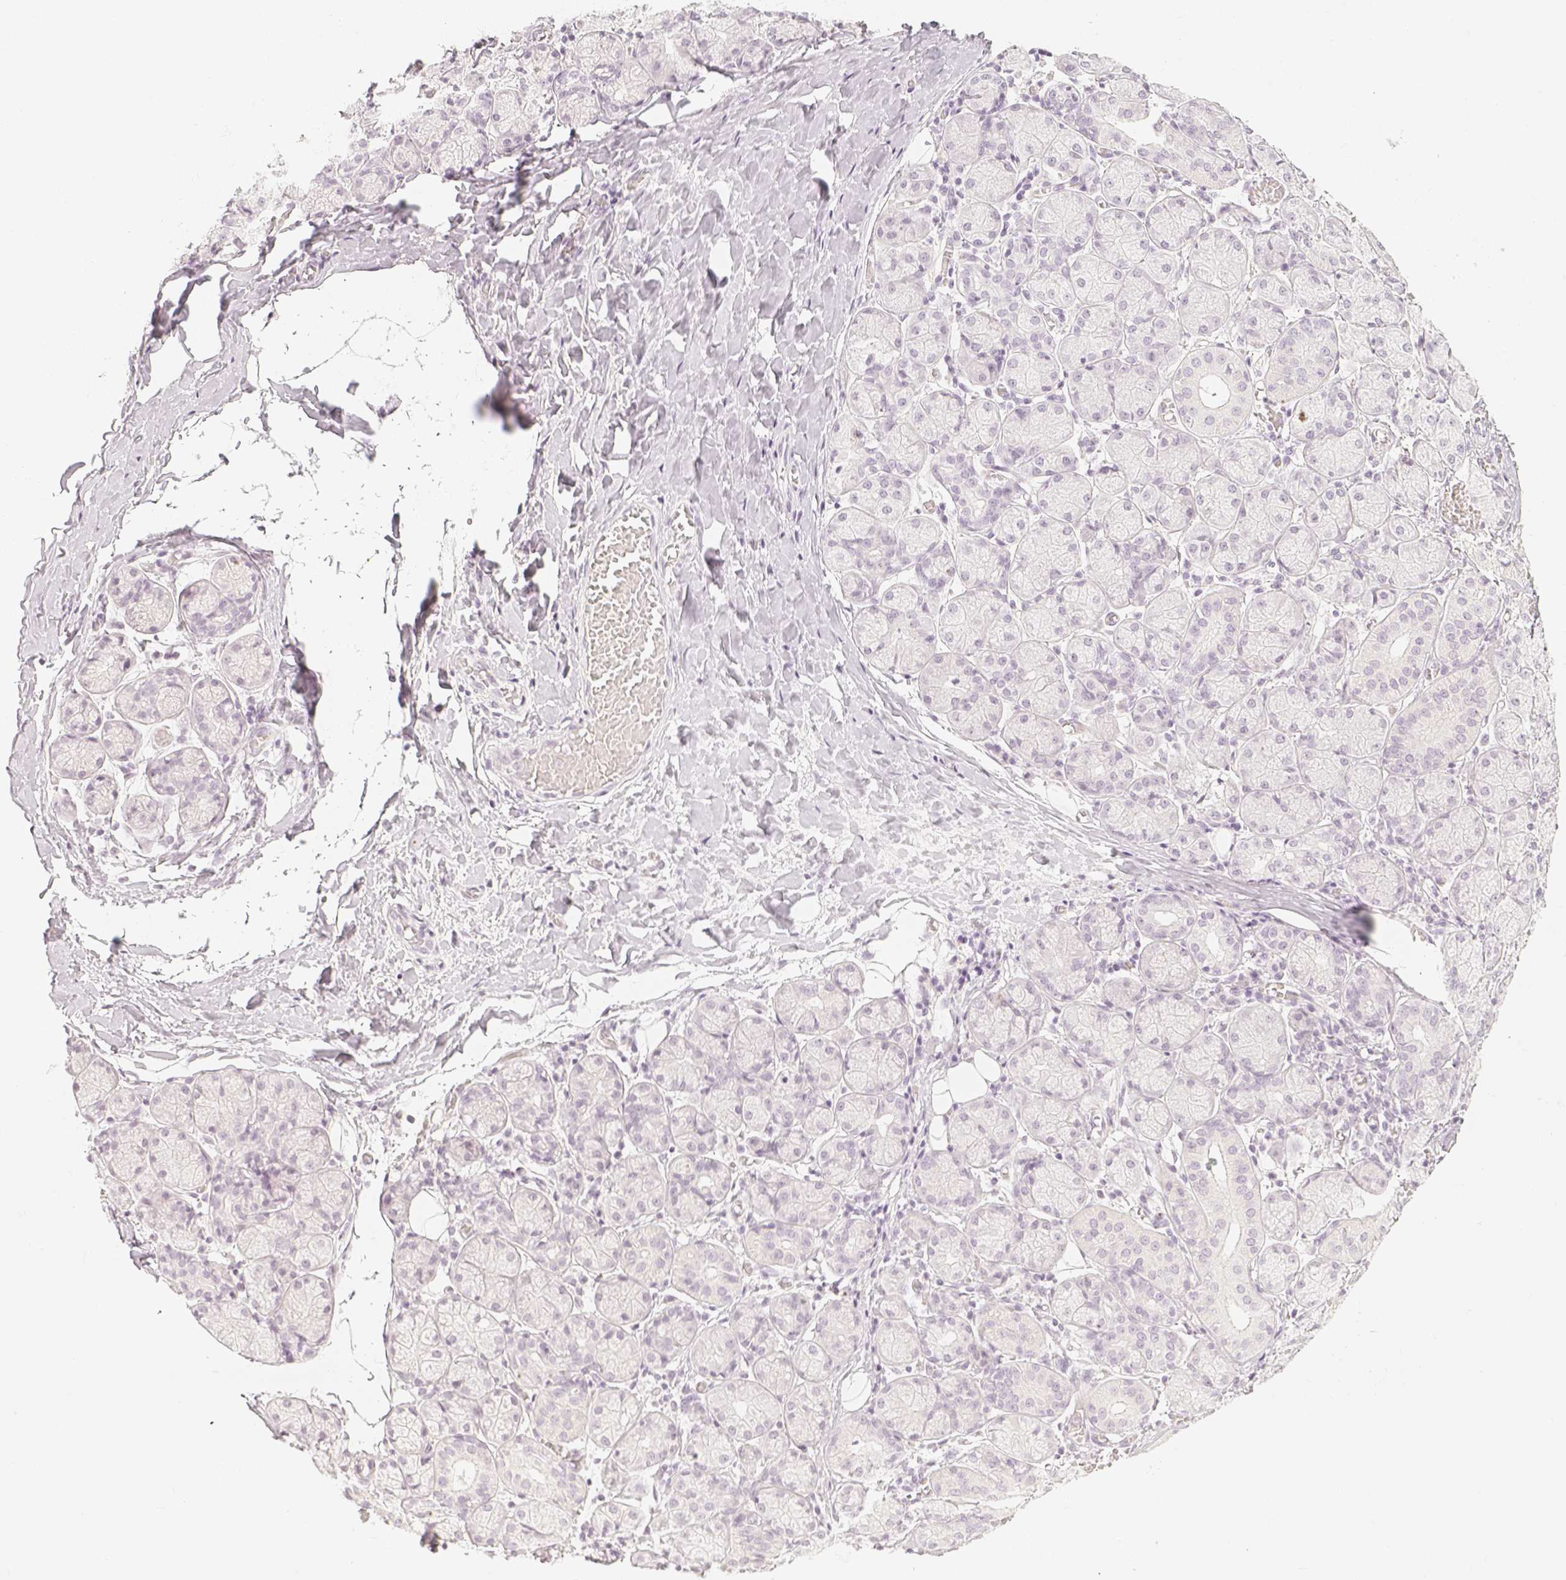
{"staining": {"intensity": "negative", "quantity": "none", "location": "none"}, "tissue": "salivary gland", "cell_type": "Glandular cells", "image_type": "normal", "snomed": [{"axis": "morphology", "description": "Normal tissue, NOS"}, {"axis": "topography", "description": "Salivary gland"}, {"axis": "topography", "description": "Peripheral nerve tissue"}], "caption": "Immunohistochemistry (IHC) of normal human salivary gland displays no expression in glandular cells.", "gene": "SLC18A1", "patient": {"sex": "female", "age": 24}}